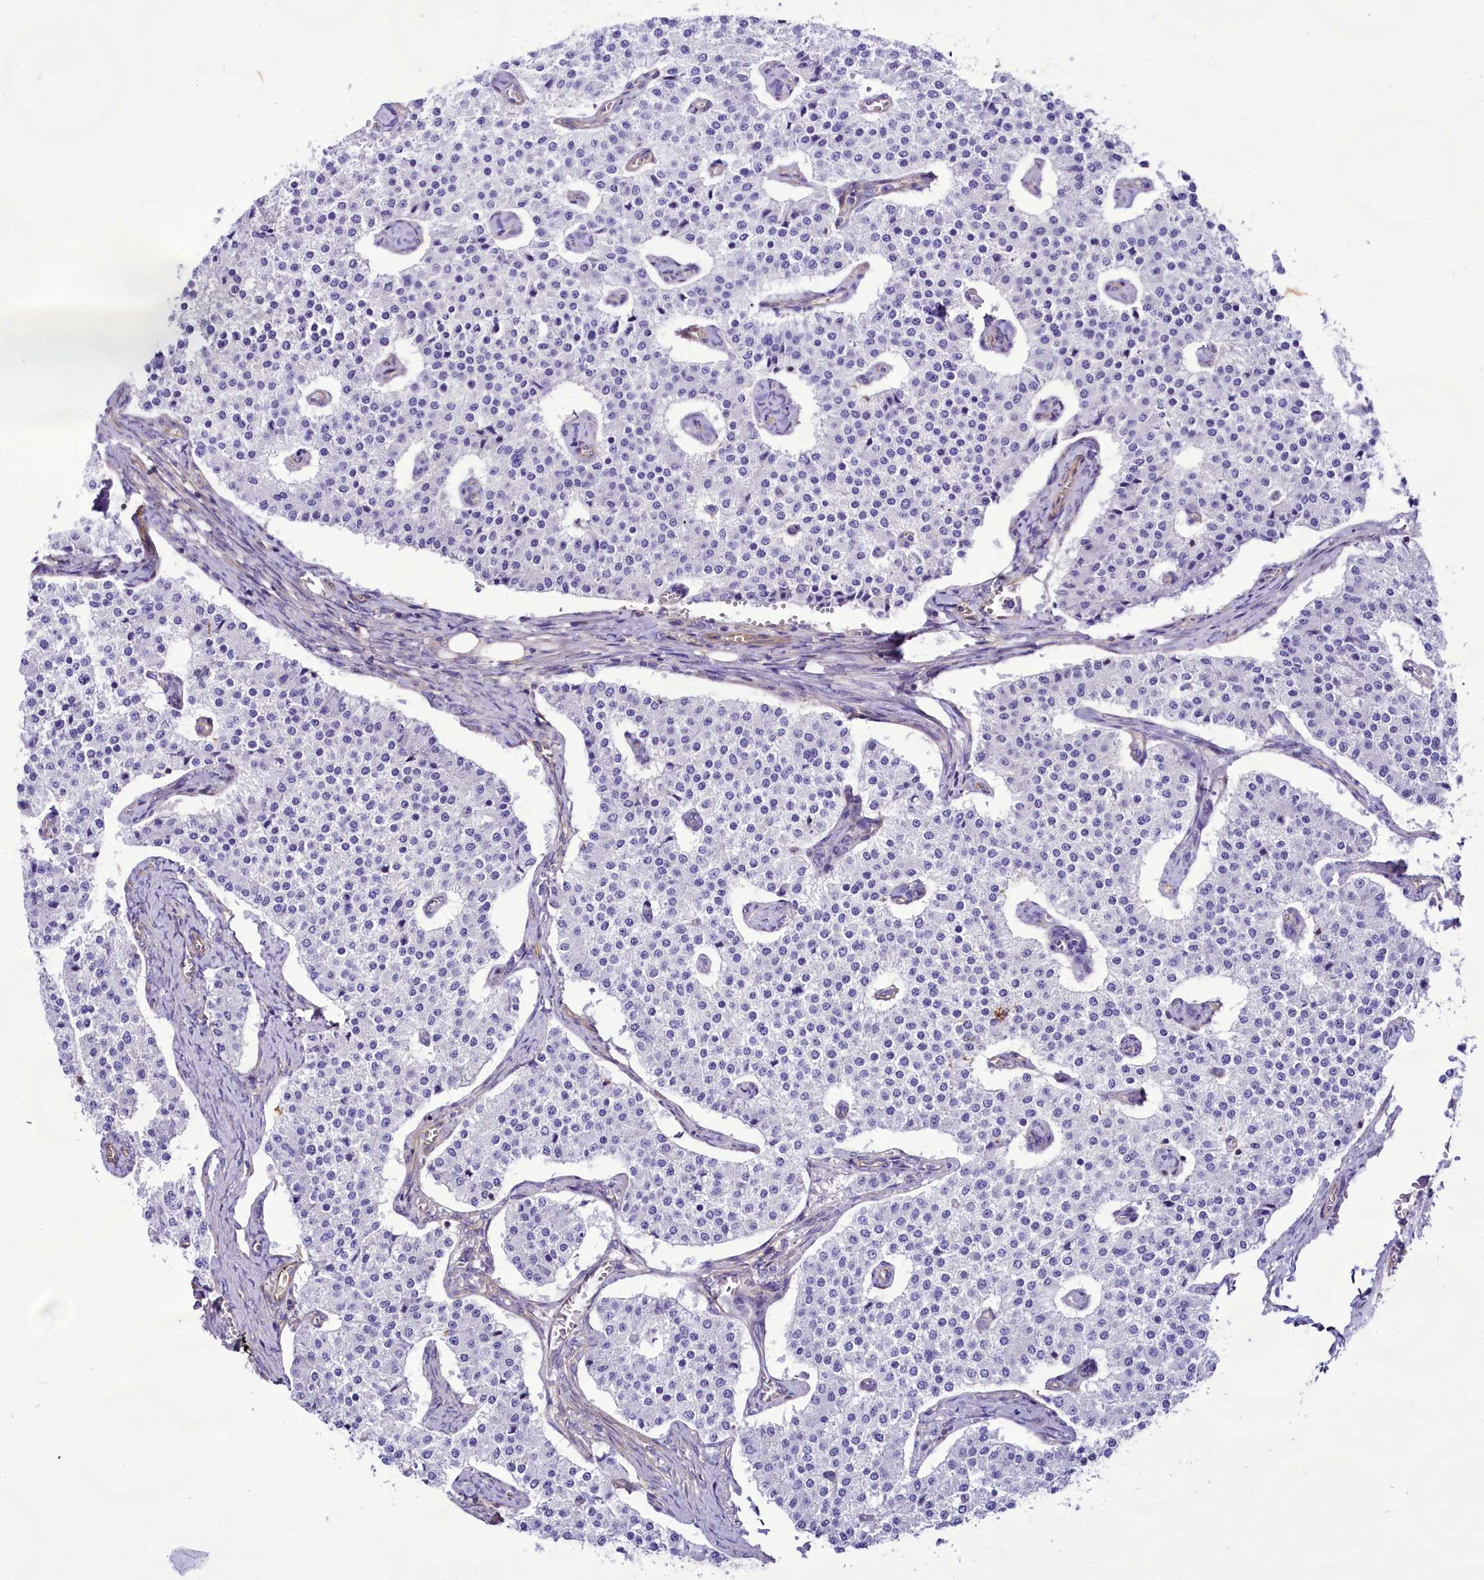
{"staining": {"intensity": "negative", "quantity": "none", "location": "none"}, "tissue": "carcinoid", "cell_type": "Tumor cells", "image_type": "cancer", "snomed": [{"axis": "morphology", "description": "Carcinoid, malignant, NOS"}, {"axis": "topography", "description": "Colon"}], "caption": "The photomicrograph shows no significant expression in tumor cells of carcinoid. Nuclei are stained in blue.", "gene": "CD99", "patient": {"sex": "female", "age": 52}}